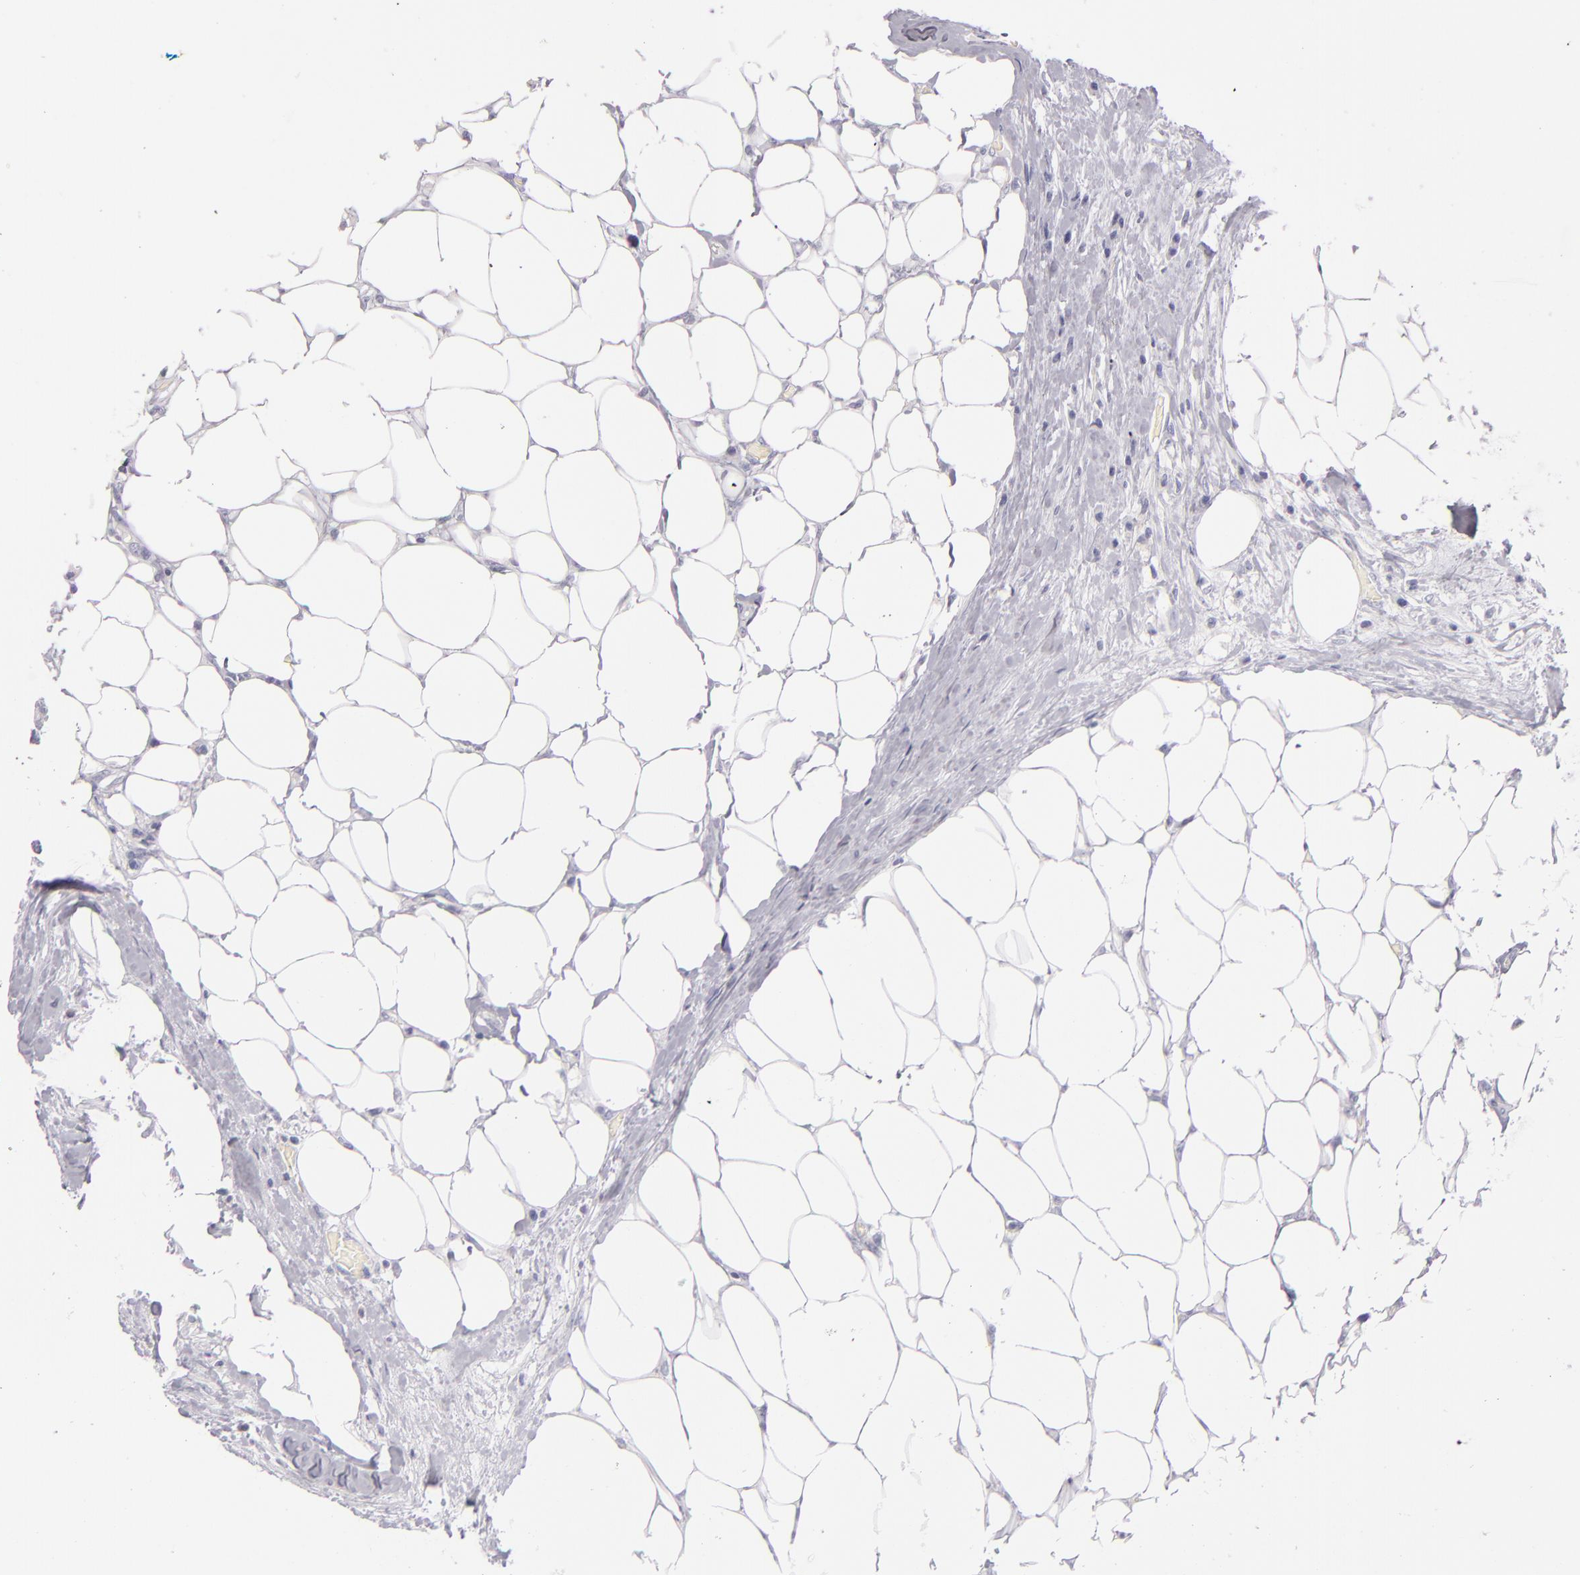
{"staining": {"intensity": "negative", "quantity": "none", "location": "none"}, "tissue": "colorectal cancer", "cell_type": "Tumor cells", "image_type": "cancer", "snomed": [{"axis": "morphology", "description": "Adenocarcinoma, NOS"}, {"axis": "topography", "description": "Colon"}], "caption": "DAB (3,3'-diaminobenzidine) immunohistochemical staining of colorectal cancer (adenocarcinoma) demonstrates no significant expression in tumor cells.", "gene": "CD207", "patient": {"sex": "female", "age": 70}}